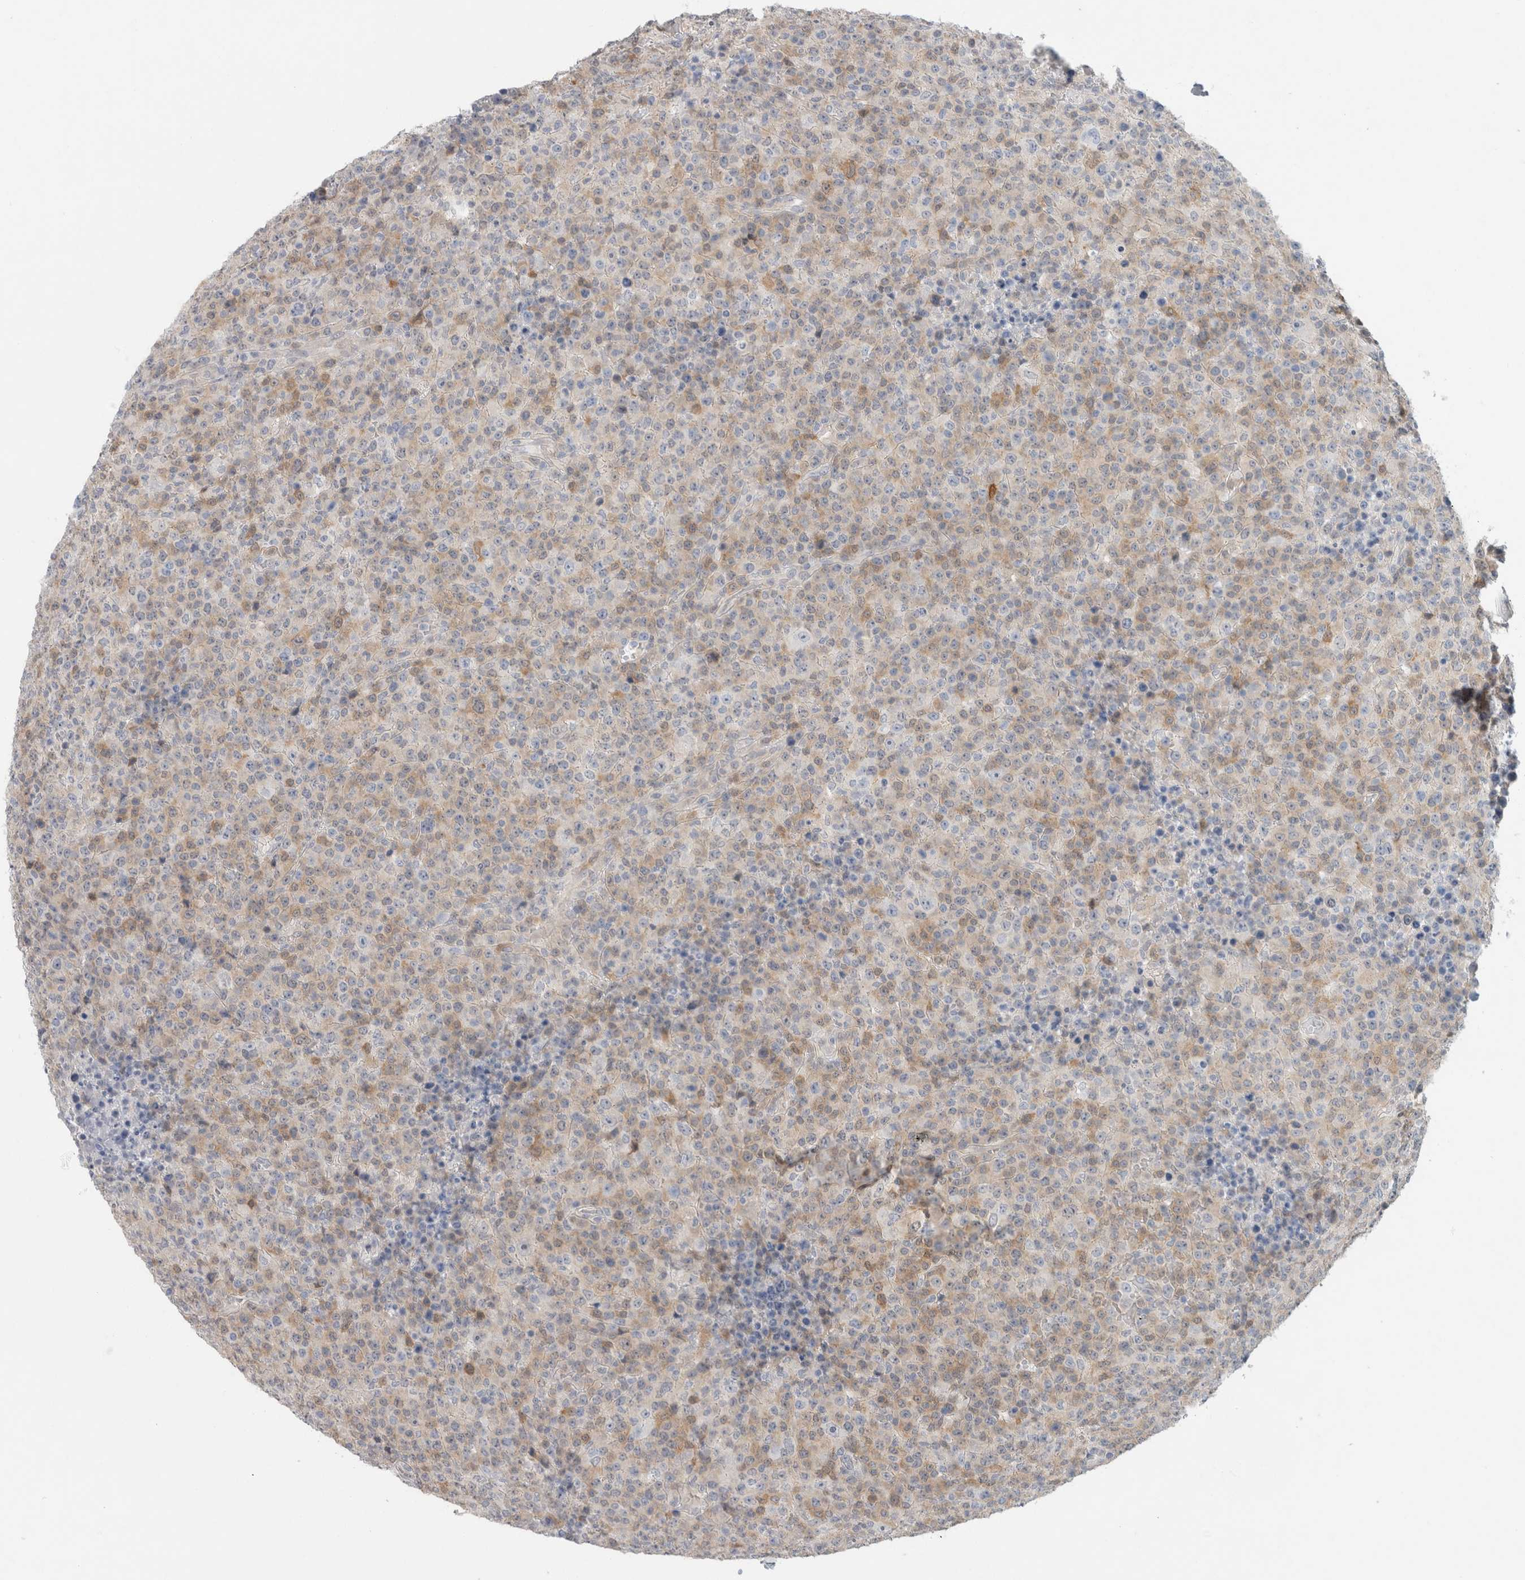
{"staining": {"intensity": "moderate", "quantity": "<25%", "location": "cytoplasmic/membranous"}, "tissue": "lymphoma", "cell_type": "Tumor cells", "image_type": "cancer", "snomed": [{"axis": "morphology", "description": "Malignant lymphoma, non-Hodgkin's type, High grade"}, {"axis": "topography", "description": "Lymph node"}], "caption": "Immunohistochemical staining of human lymphoma displays low levels of moderate cytoplasmic/membranous protein staining in about <25% of tumor cells.", "gene": "CASP6", "patient": {"sex": "male", "age": 13}}